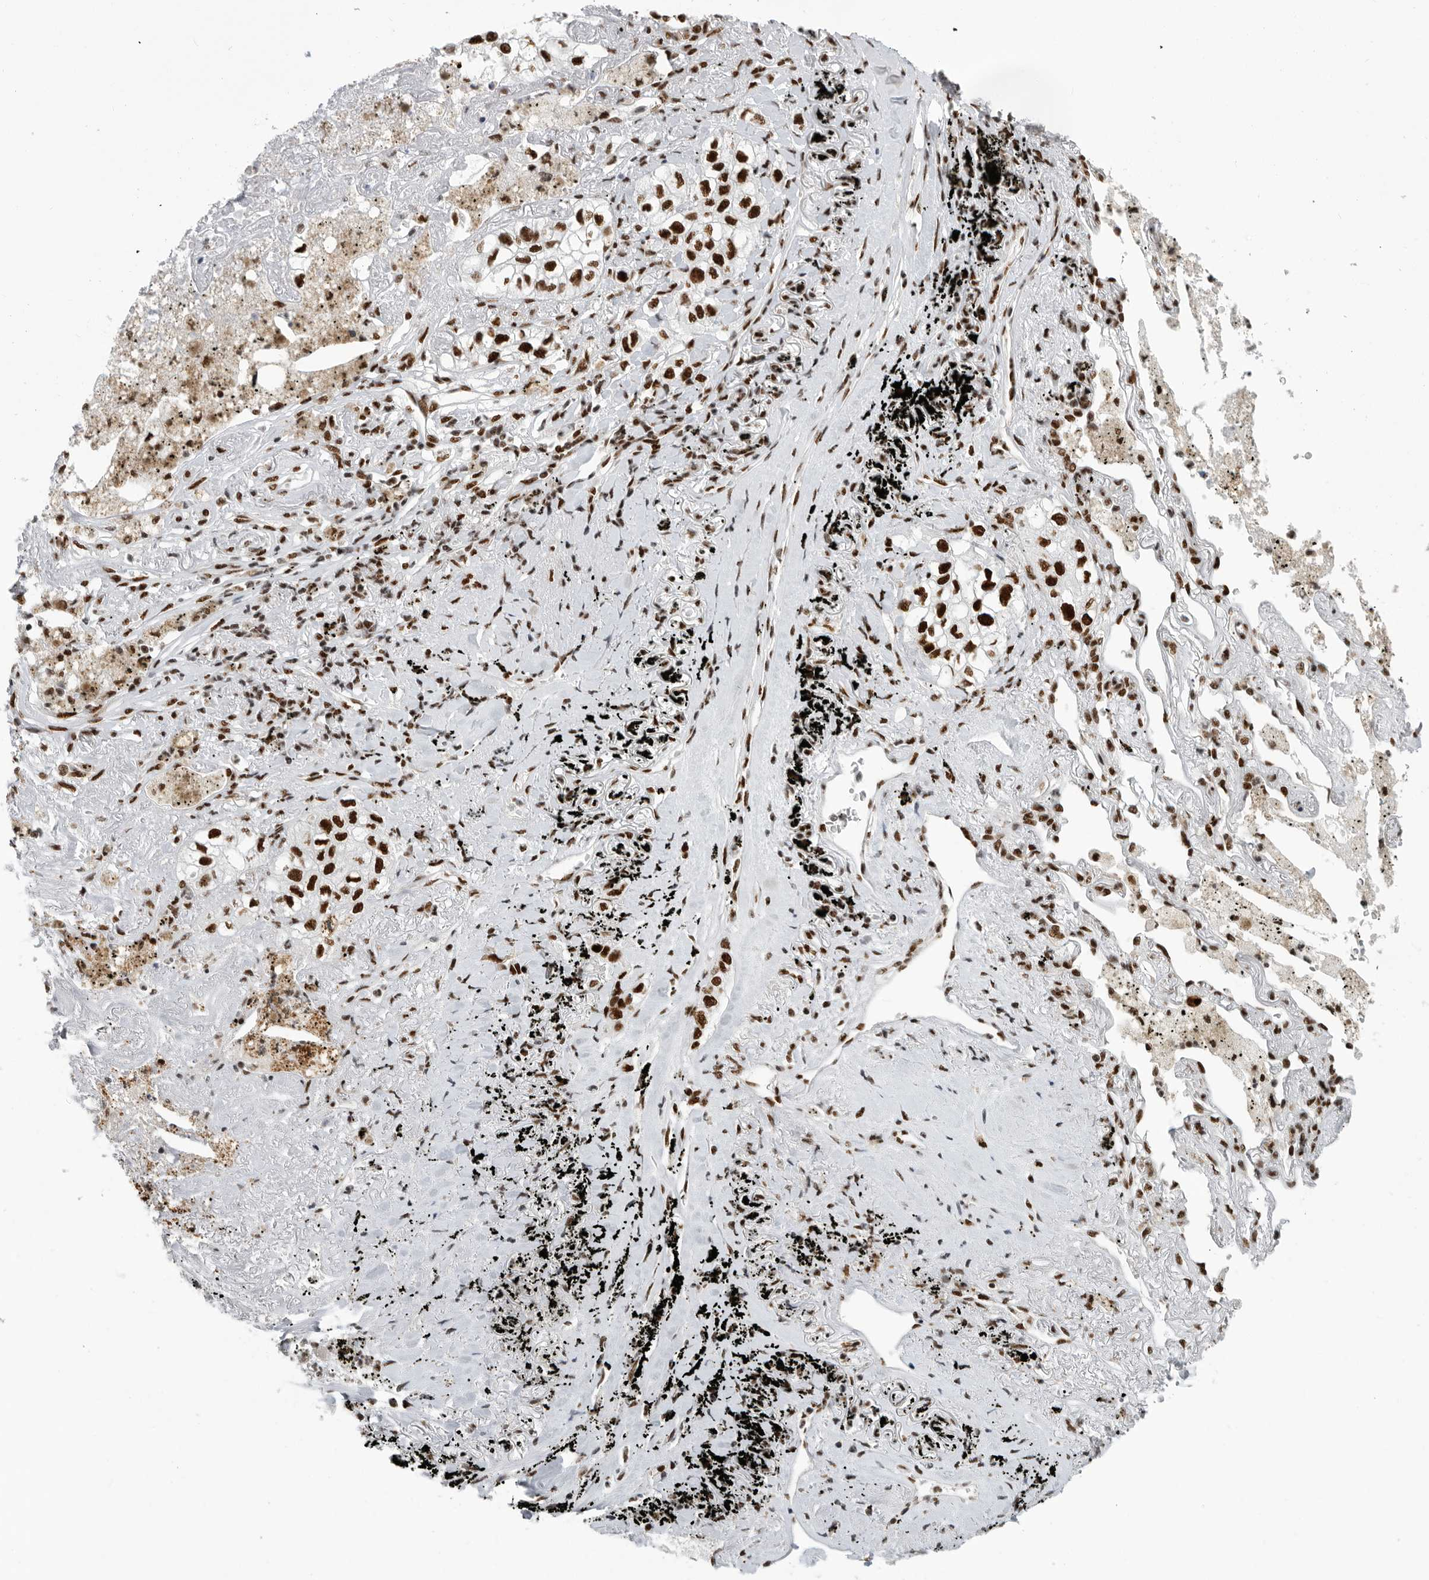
{"staining": {"intensity": "strong", "quantity": ">75%", "location": "nuclear"}, "tissue": "lung cancer", "cell_type": "Tumor cells", "image_type": "cancer", "snomed": [{"axis": "morphology", "description": "Adenocarcinoma, NOS"}, {"axis": "topography", "description": "Lung"}], "caption": "Lung adenocarcinoma tissue demonstrates strong nuclear positivity in approximately >75% of tumor cells", "gene": "BCLAF1", "patient": {"sex": "male", "age": 63}}